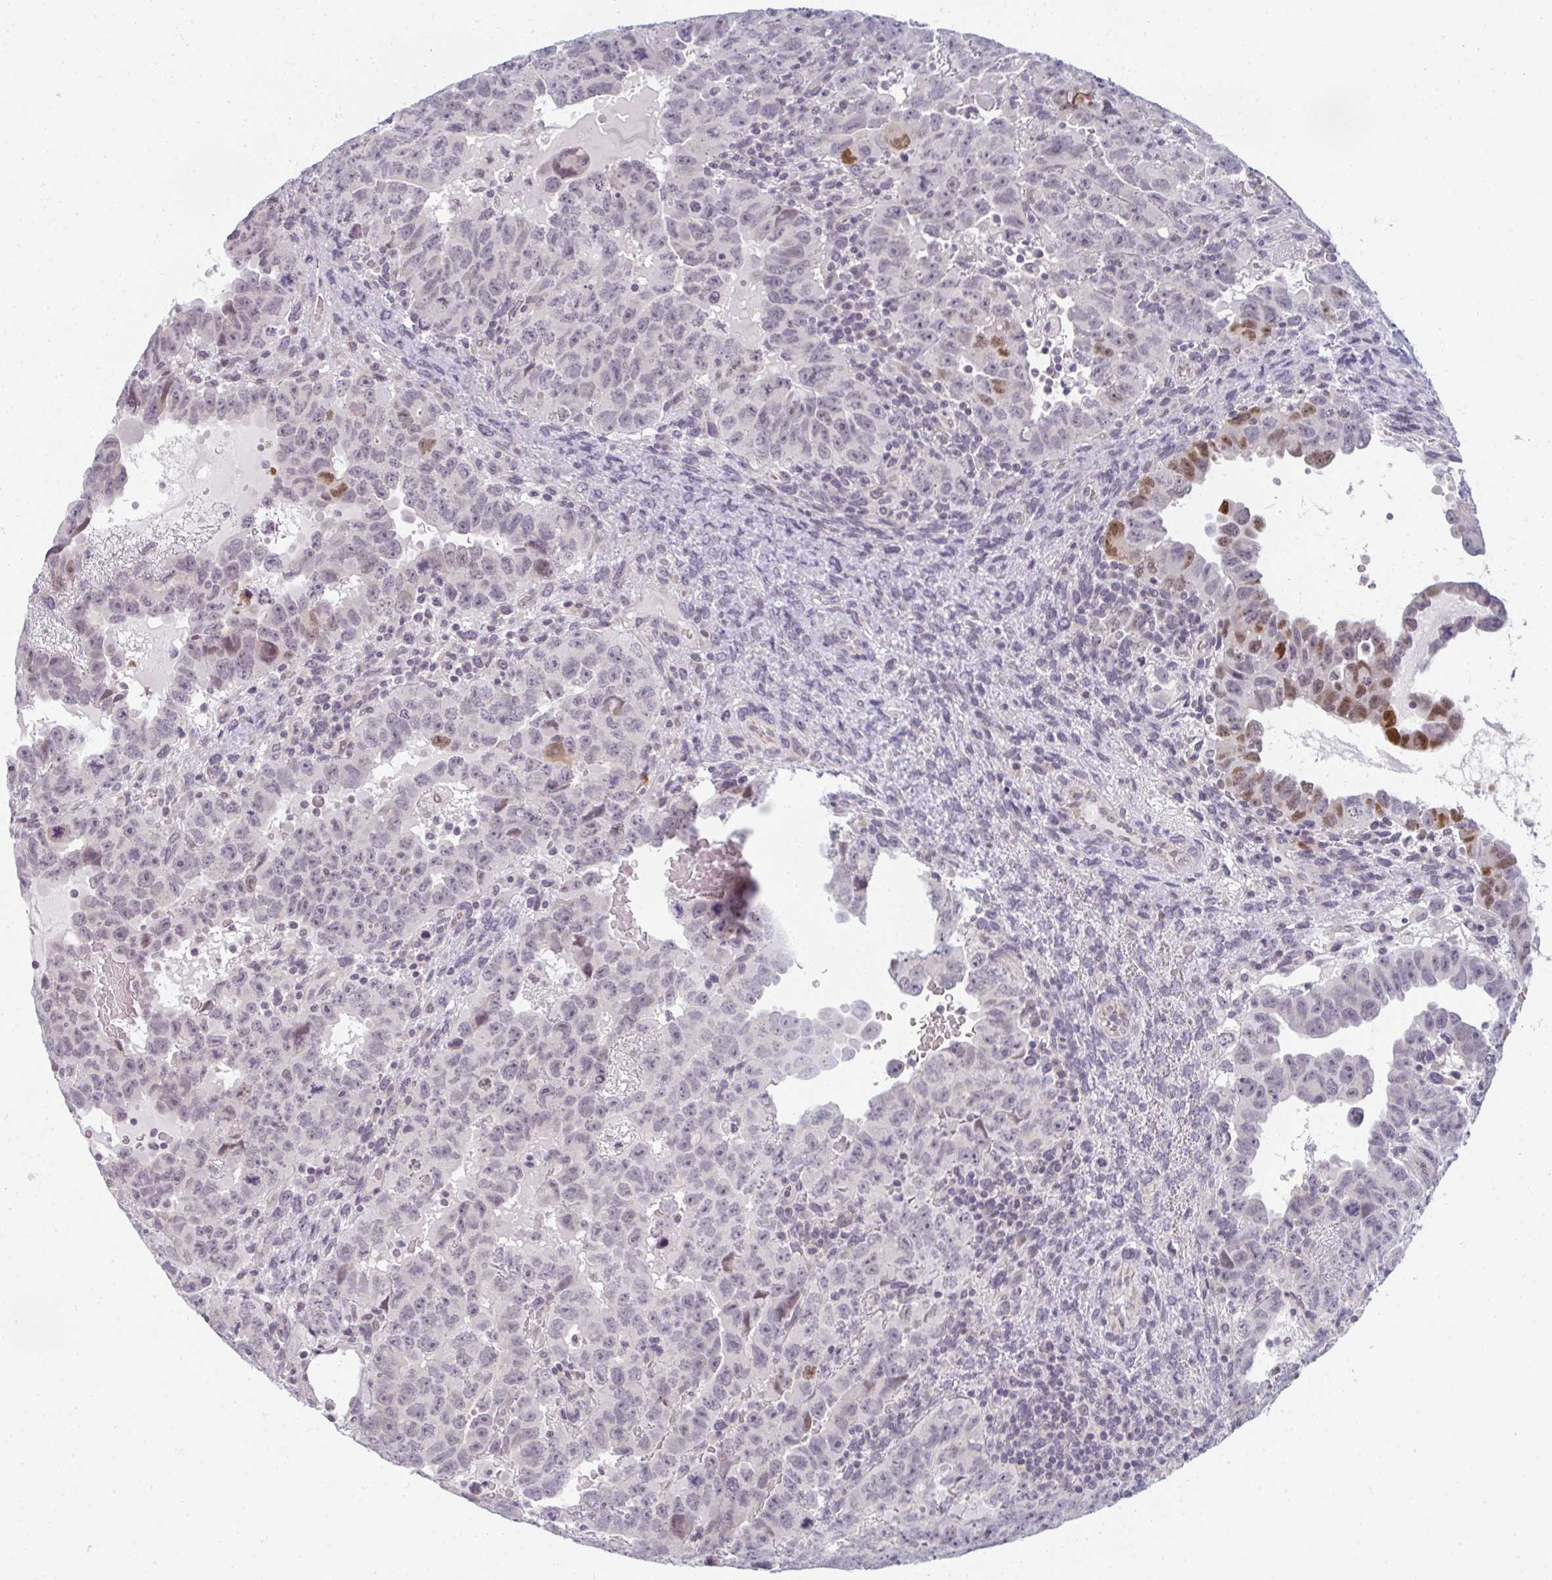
{"staining": {"intensity": "moderate", "quantity": "<25%", "location": "nuclear"}, "tissue": "testis cancer", "cell_type": "Tumor cells", "image_type": "cancer", "snomed": [{"axis": "morphology", "description": "Carcinoma, Embryonal, NOS"}, {"axis": "topography", "description": "Testis"}], "caption": "Tumor cells demonstrate low levels of moderate nuclear expression in about <25% of cells in human embryonal carcinoma (testis).", "gene": "RBBP6", "patient": {"sex": "male", "age": 24}}